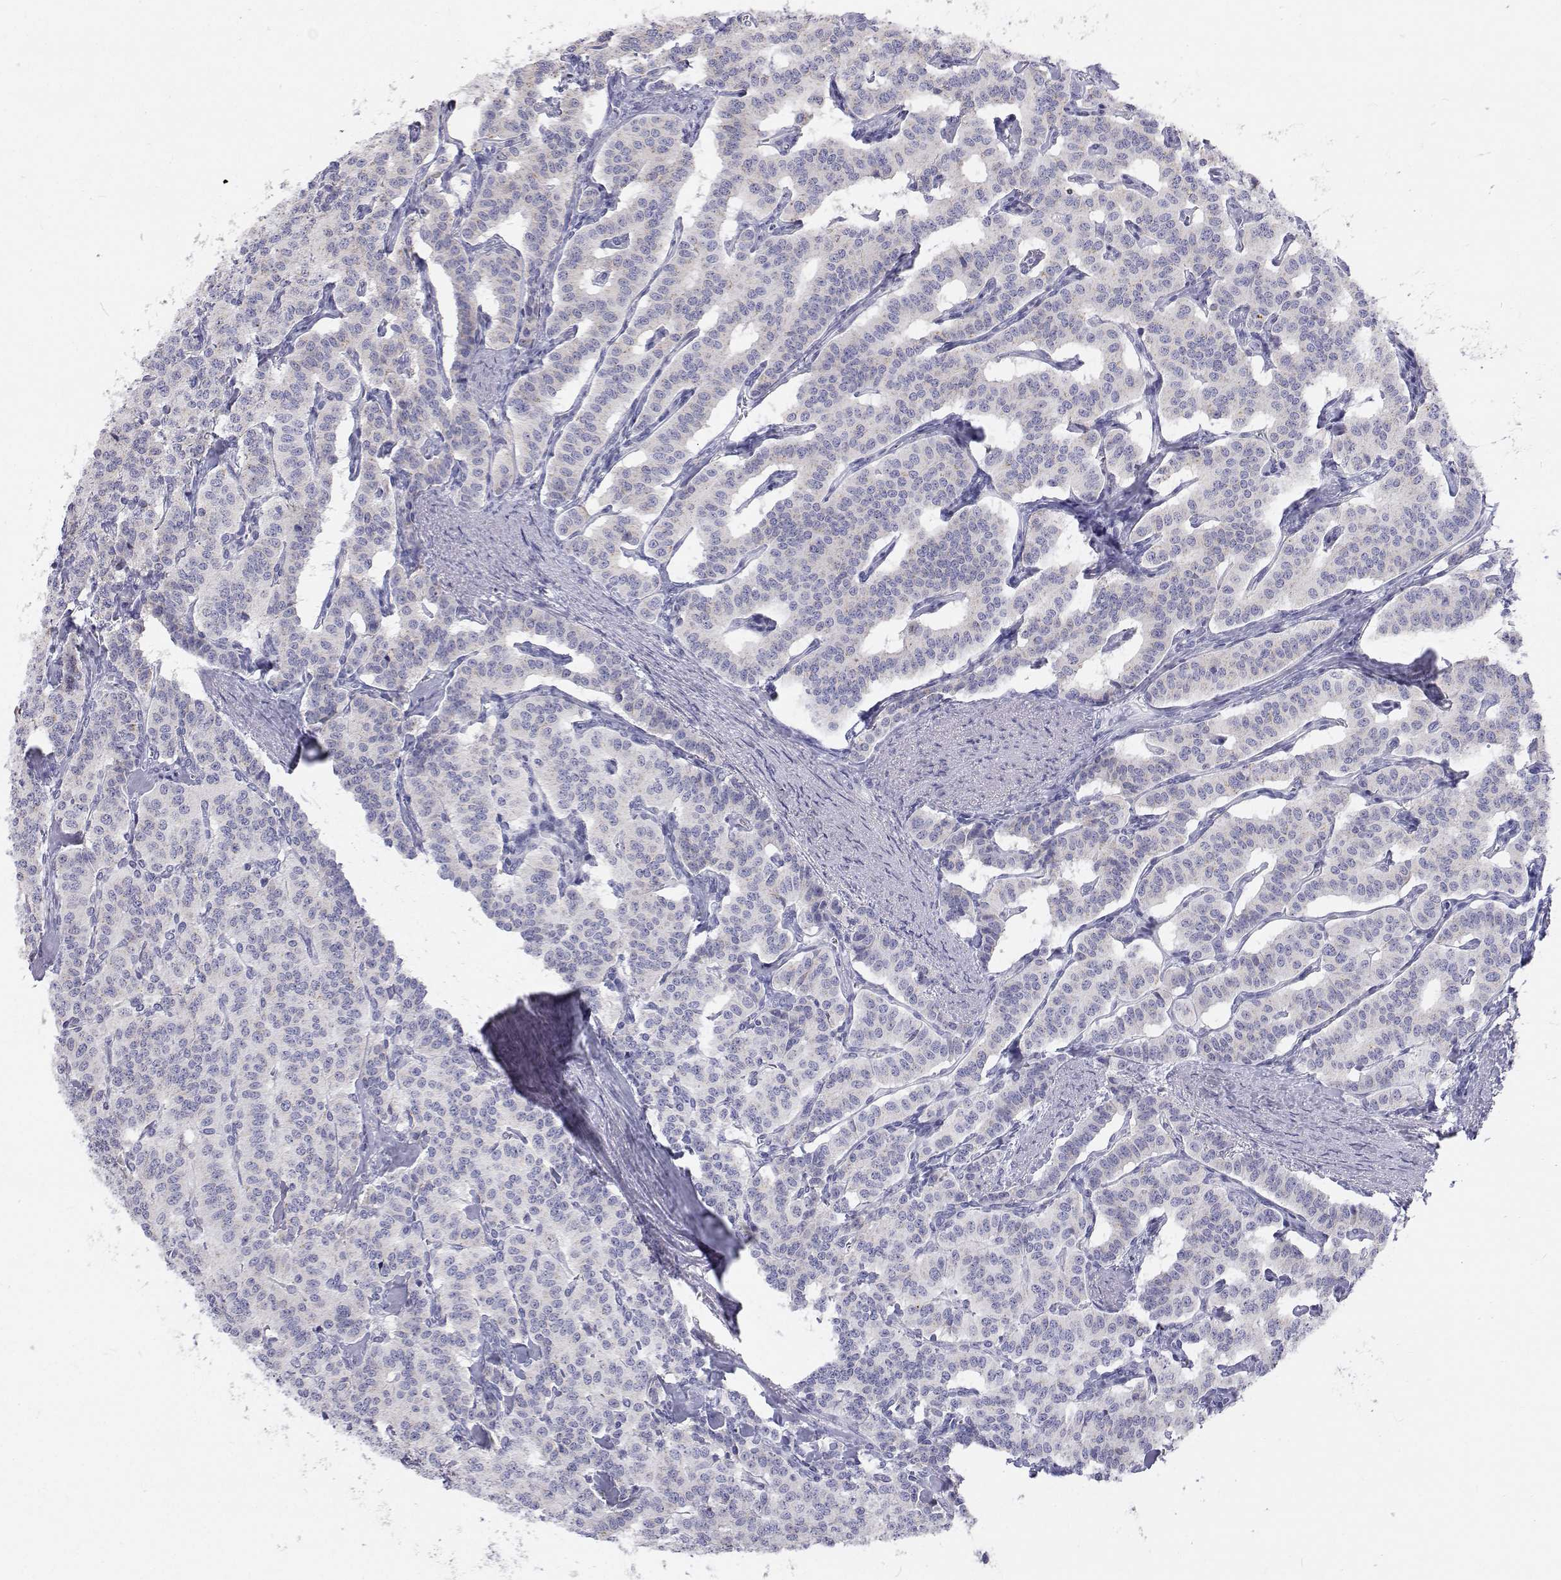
{"staining": {"intensity": "negative", "quantity": "none", "location": "none"}, "tissue": "carcinoid", "cell_type": "Tumor cells", "image_type": "cancer", "snomed": [{"axis": "morphology", "description": "Carcinoid, malignant, NOS"}, {"axis": "topography", "description": "Lung"}], "caption": "DAB immunohistochemical staining of human carcinoid shows no significant staining in tumor cells.", "gene": "NCR2", "patient": {"sex": "female", "age": 46}}